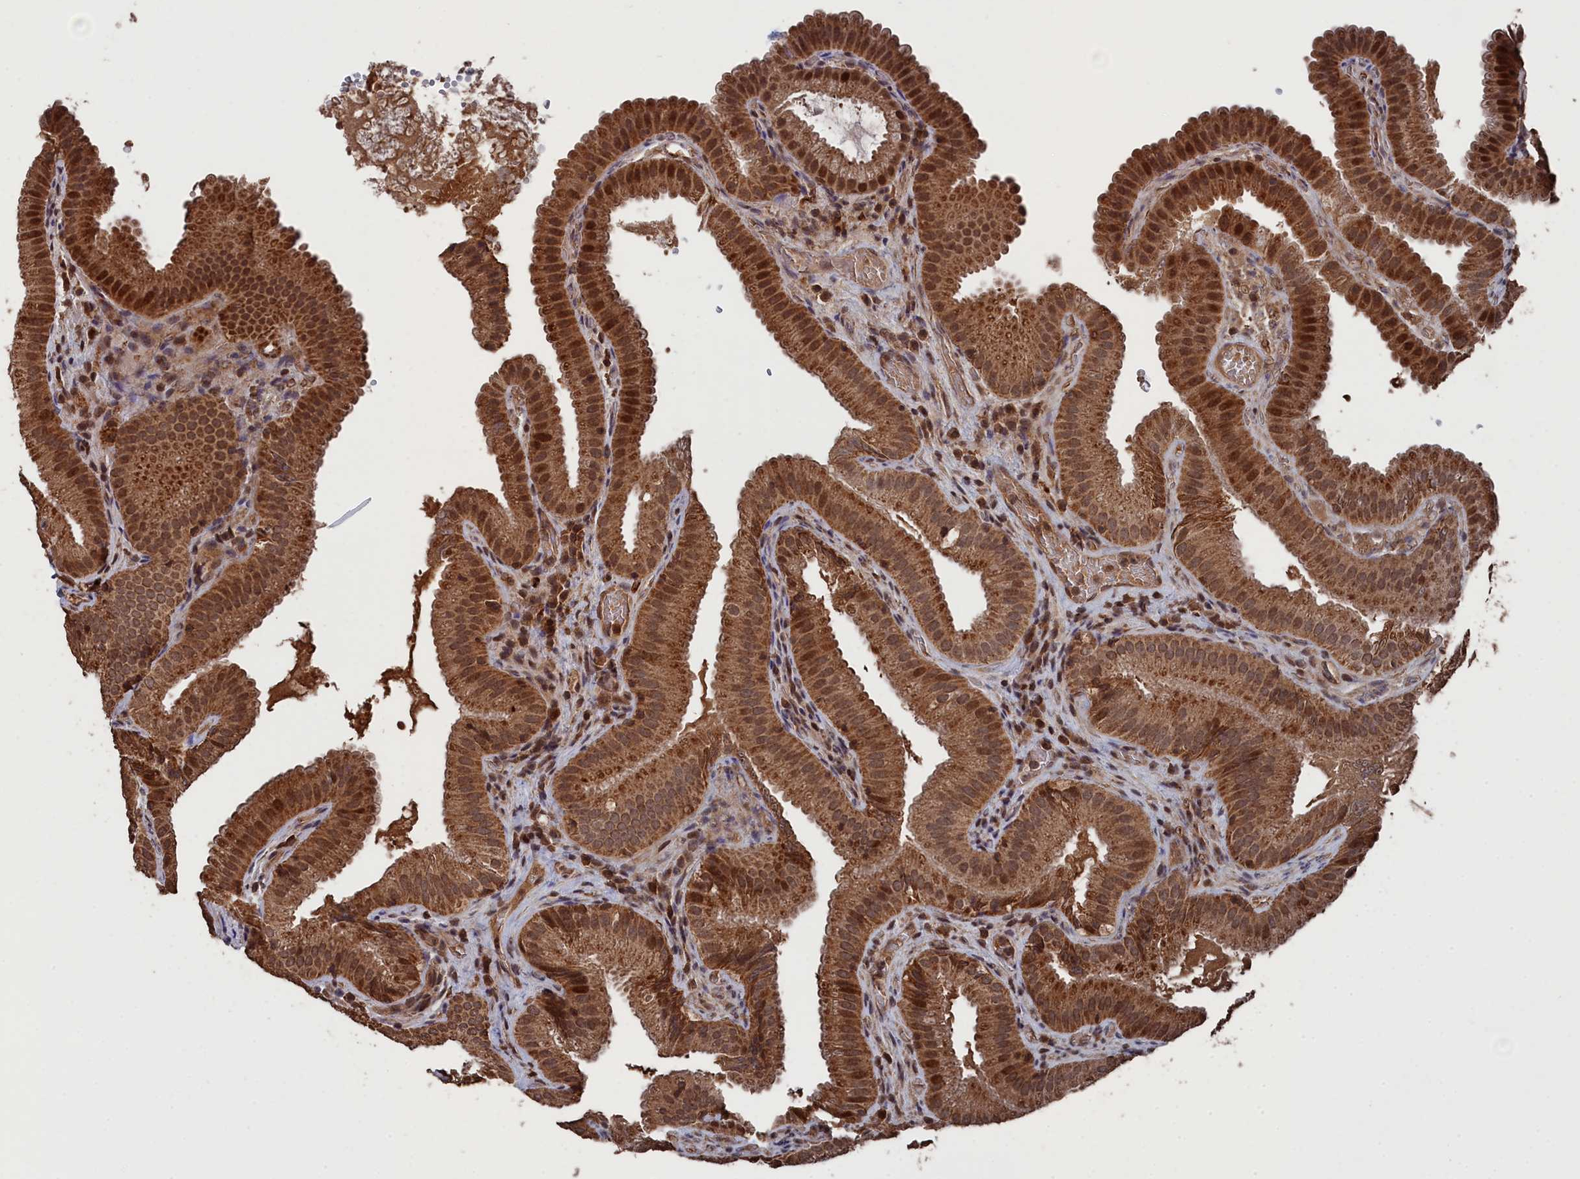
{"staining": {"intensity": "moderate", "quantity": ">75%", "location": "cytoplasmic/membranous,nuclear"}, "tissue": "gallbladder", "cell_type": "Glandular cells", "image_type": "normal", "snomed": [{"axis": "morphology", "description": "Normal tissue, NOS"}, {"axis": "topography", "description": "Gallbladder"}], "caption": "A brown stain highlights moderate cytoplasmic/membranous,nuclear staining of a protein in glandular cells of unremarkable human gallbladder.", "gene": "CEACAM21", "patient": {"sex": "female", "age": 30}}